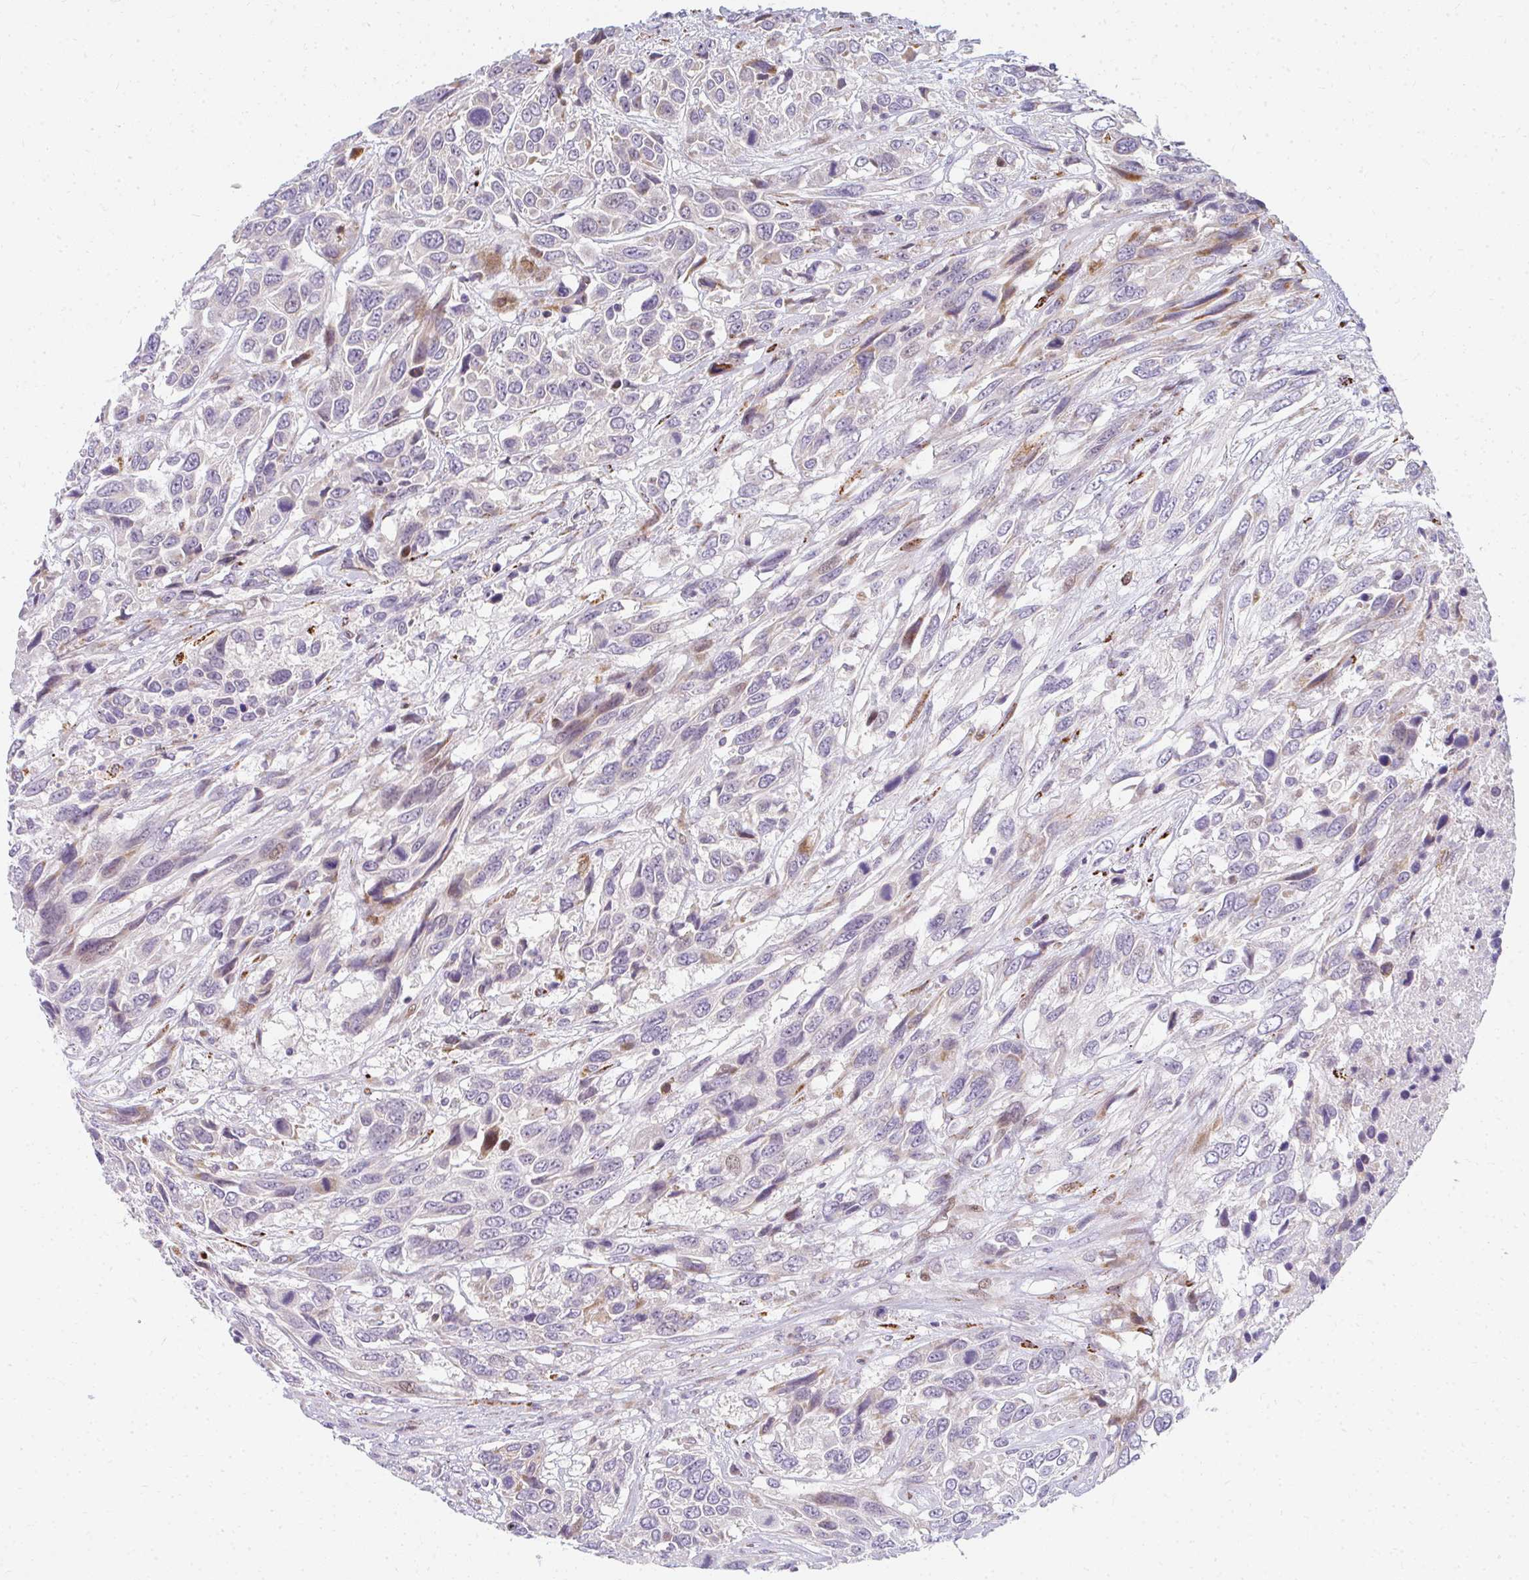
{"staining": {"intensity": "moderate", "quantity": "<25%", "location": "cytoplasmic/membranous"}, "tissue": "urothelial cancer", "cell_type": "Tumor cells", "image_type": "cancer", "snomed": [{"axis": "morphology", "description": "Urothelial carcinoma, High grade"}, {"axis": "topography", "description": "Urinary bladder"}], "caption": "DAB immunohistochemical staining of high-grade urothelial carcinoma demonstrates moderate cytoplasmic/membranous protein expression in about <25% of tumor cells.", "gene": "PLA2G5", "patient": {"sex": "female", "age": 70}}